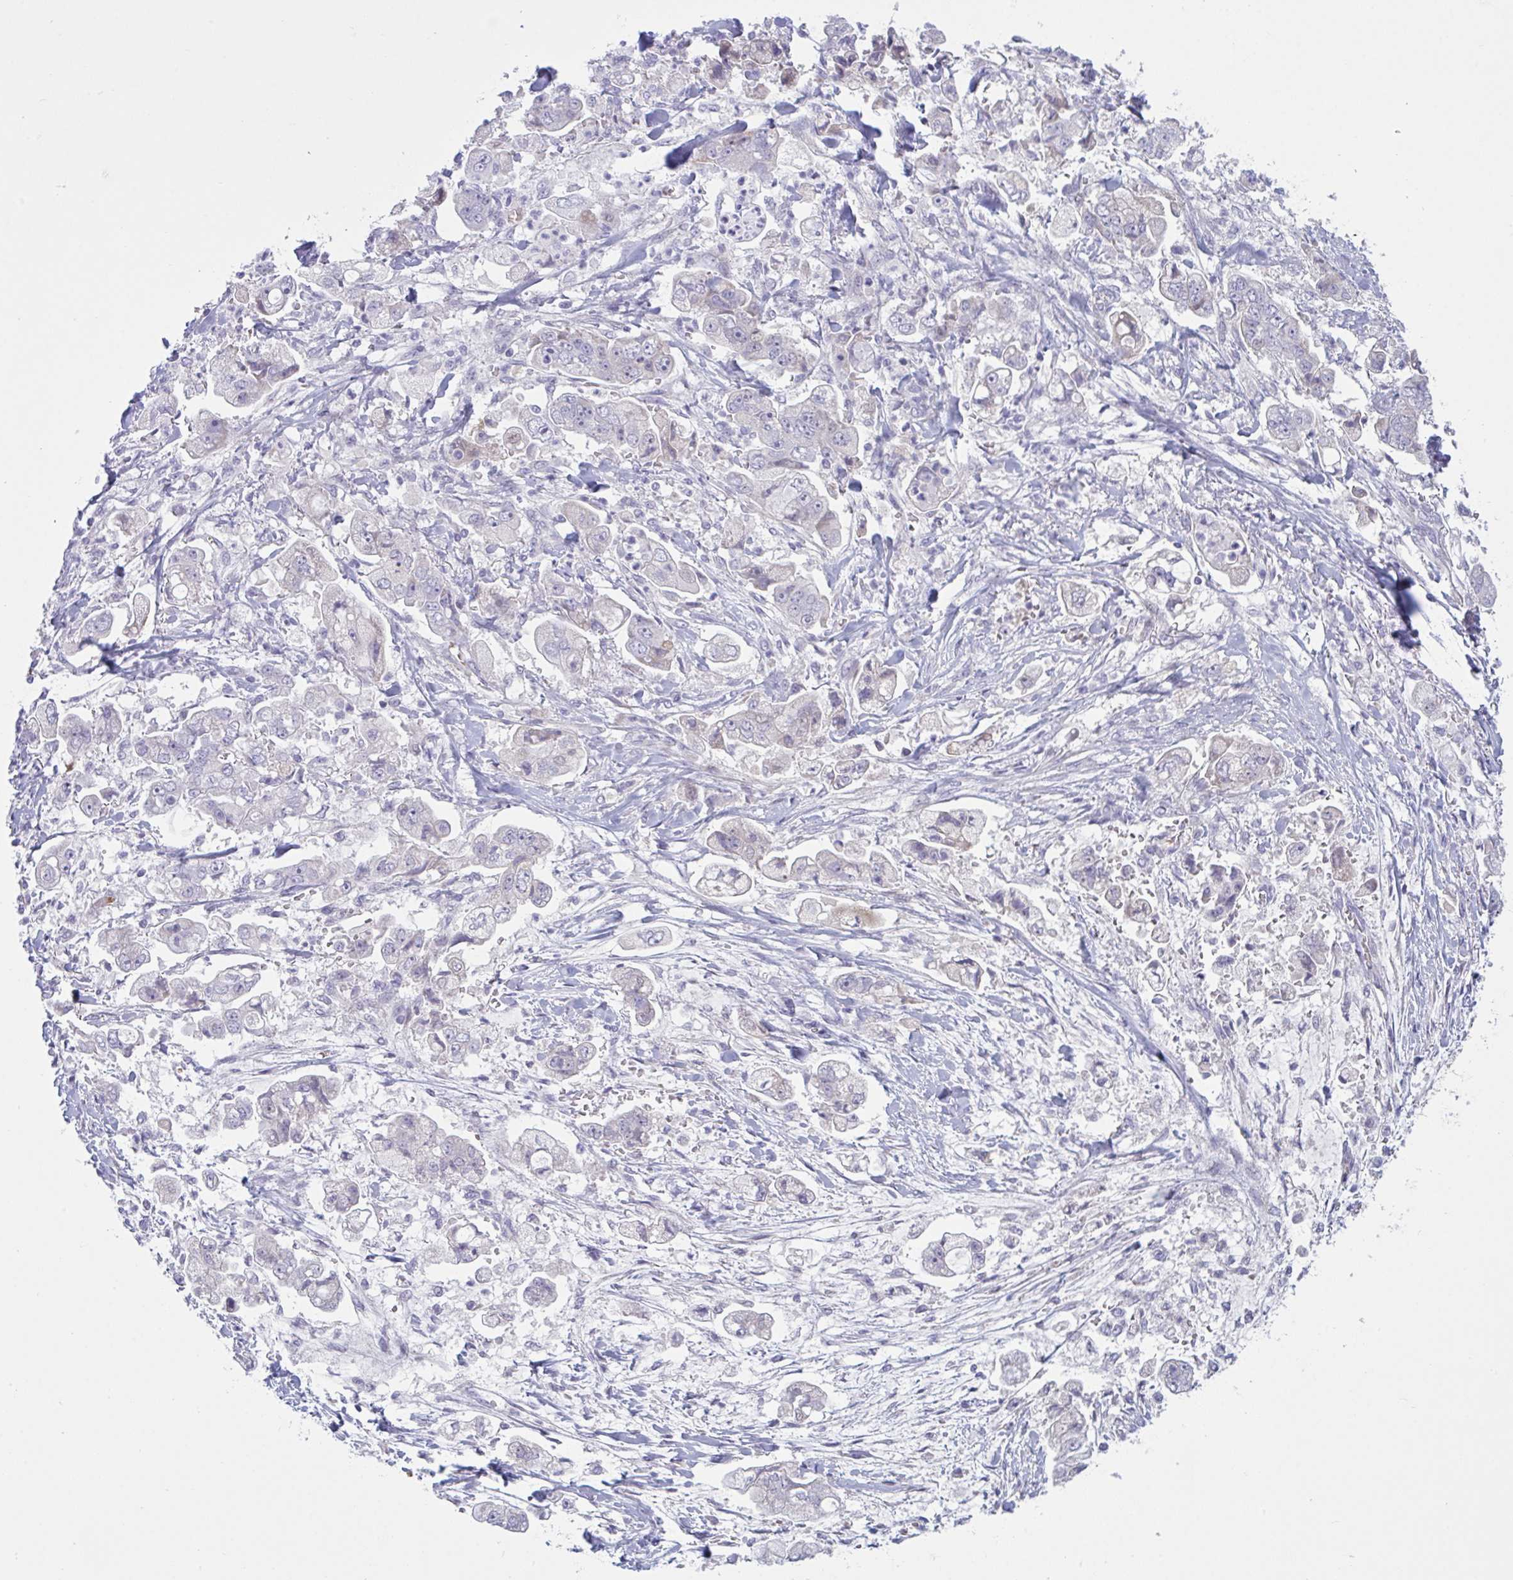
{"staining": {"intensity": "negative", "quantity": "none", "location": "none"}, "tissue": "stomach cancer", "cell_type": "Tumor cells", "image_type": "cancer", "snomed": [{"axis": "morphology", "description": "Adenocarcinoma, NOS"}, {"axis": "topography", "description": "Stomach"}], "caption": "Immunohistochemical staining of adenocarcinoma (stomach) shows no significant expression in tumor cells. (DAB (3,3'-diaminobenzidine) immunohistochemistry visualized using brightfield microscopy, high magnification).", "gene": "VWC2", "patient": {"sex": "male", "age": 62}}